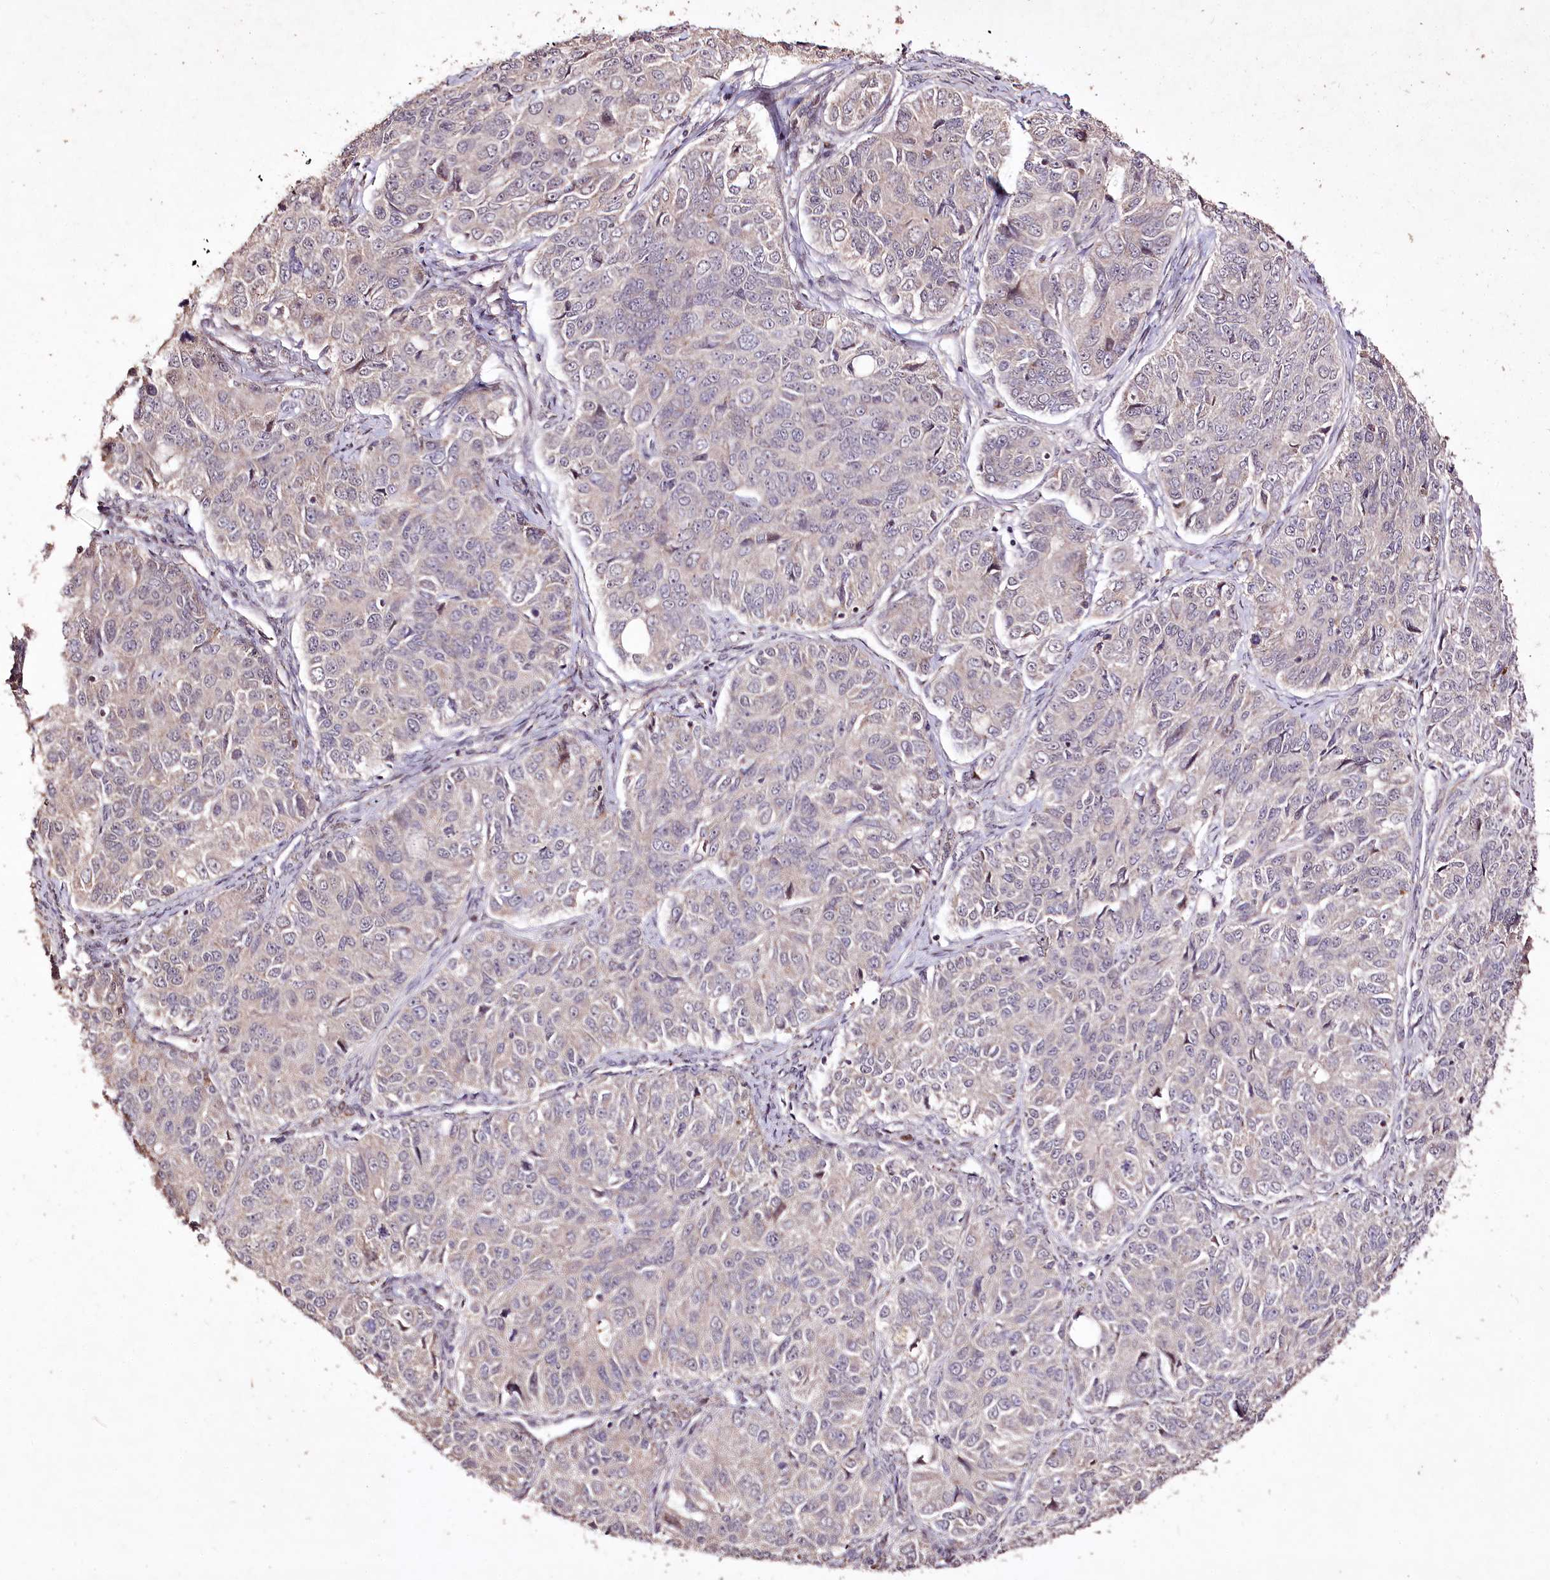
{"staining": {"intensity": "negative", "quantity": "none", "location": "none"}, "tissue": "ovarian cancer", "cell_type": "Tumor cells", "image_type": "cancer", "snomed": [{"axis": "morphology", "description": "Carcinoma, endometroid"}, {"axis": "topography", "description": "Ovary"}], "caption": "Immunohistochemical staining of human ovarian cancer reveals no significant positivity in tumor cells. Brightfield microscopy of immunohistochemistry stained with DAB (3,3'-diaminobenzidine) (brown) and hematoxylin (blue), captured at high magnification.", "gene": "CARD19", "patient": {"sex": "female", "age": 51}}